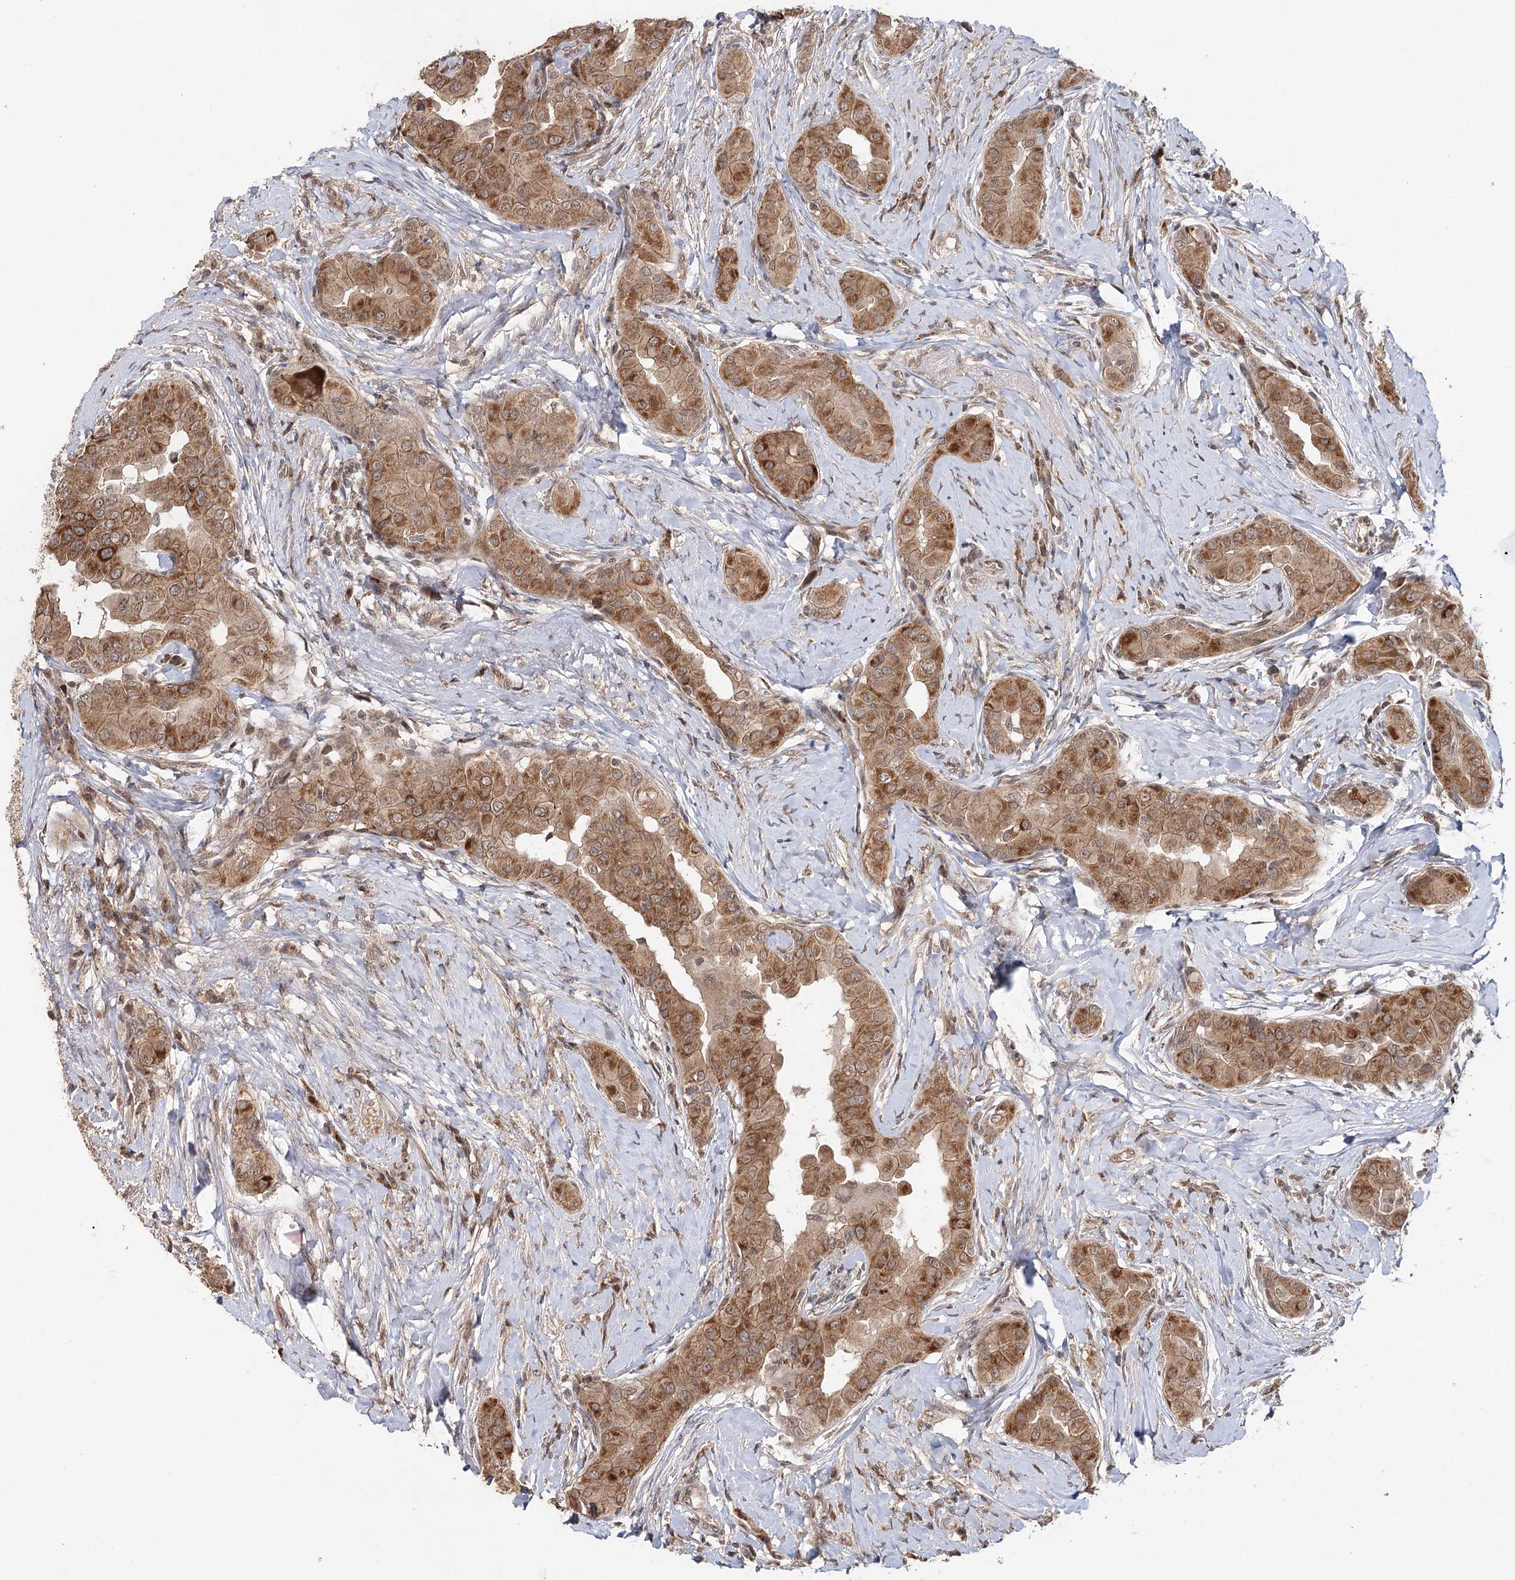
{"staining": {"intensity": "moderate", "quantity": ">75%", "location": "cytoplasmic/membranous"}, "tissue": "thyroid cancer", "cell_type": "Tumor cells", "image_type": "cancer", "snomed": [{"axis": "morphology", "description": "Papillary adenocarcinoma, NOS"}, {"axis": "topography", "description": "Thyroid gland"}], "caption": "Papillary adenocarcinoma (thyroid) tissue demonstrates moderate cytoplasmic/membranous positivity in about >75% of tumor cells, visualized by immunohistochemistry.", "gene": "ZNRF3", "patient": {"sex": "male", "age": 33}}